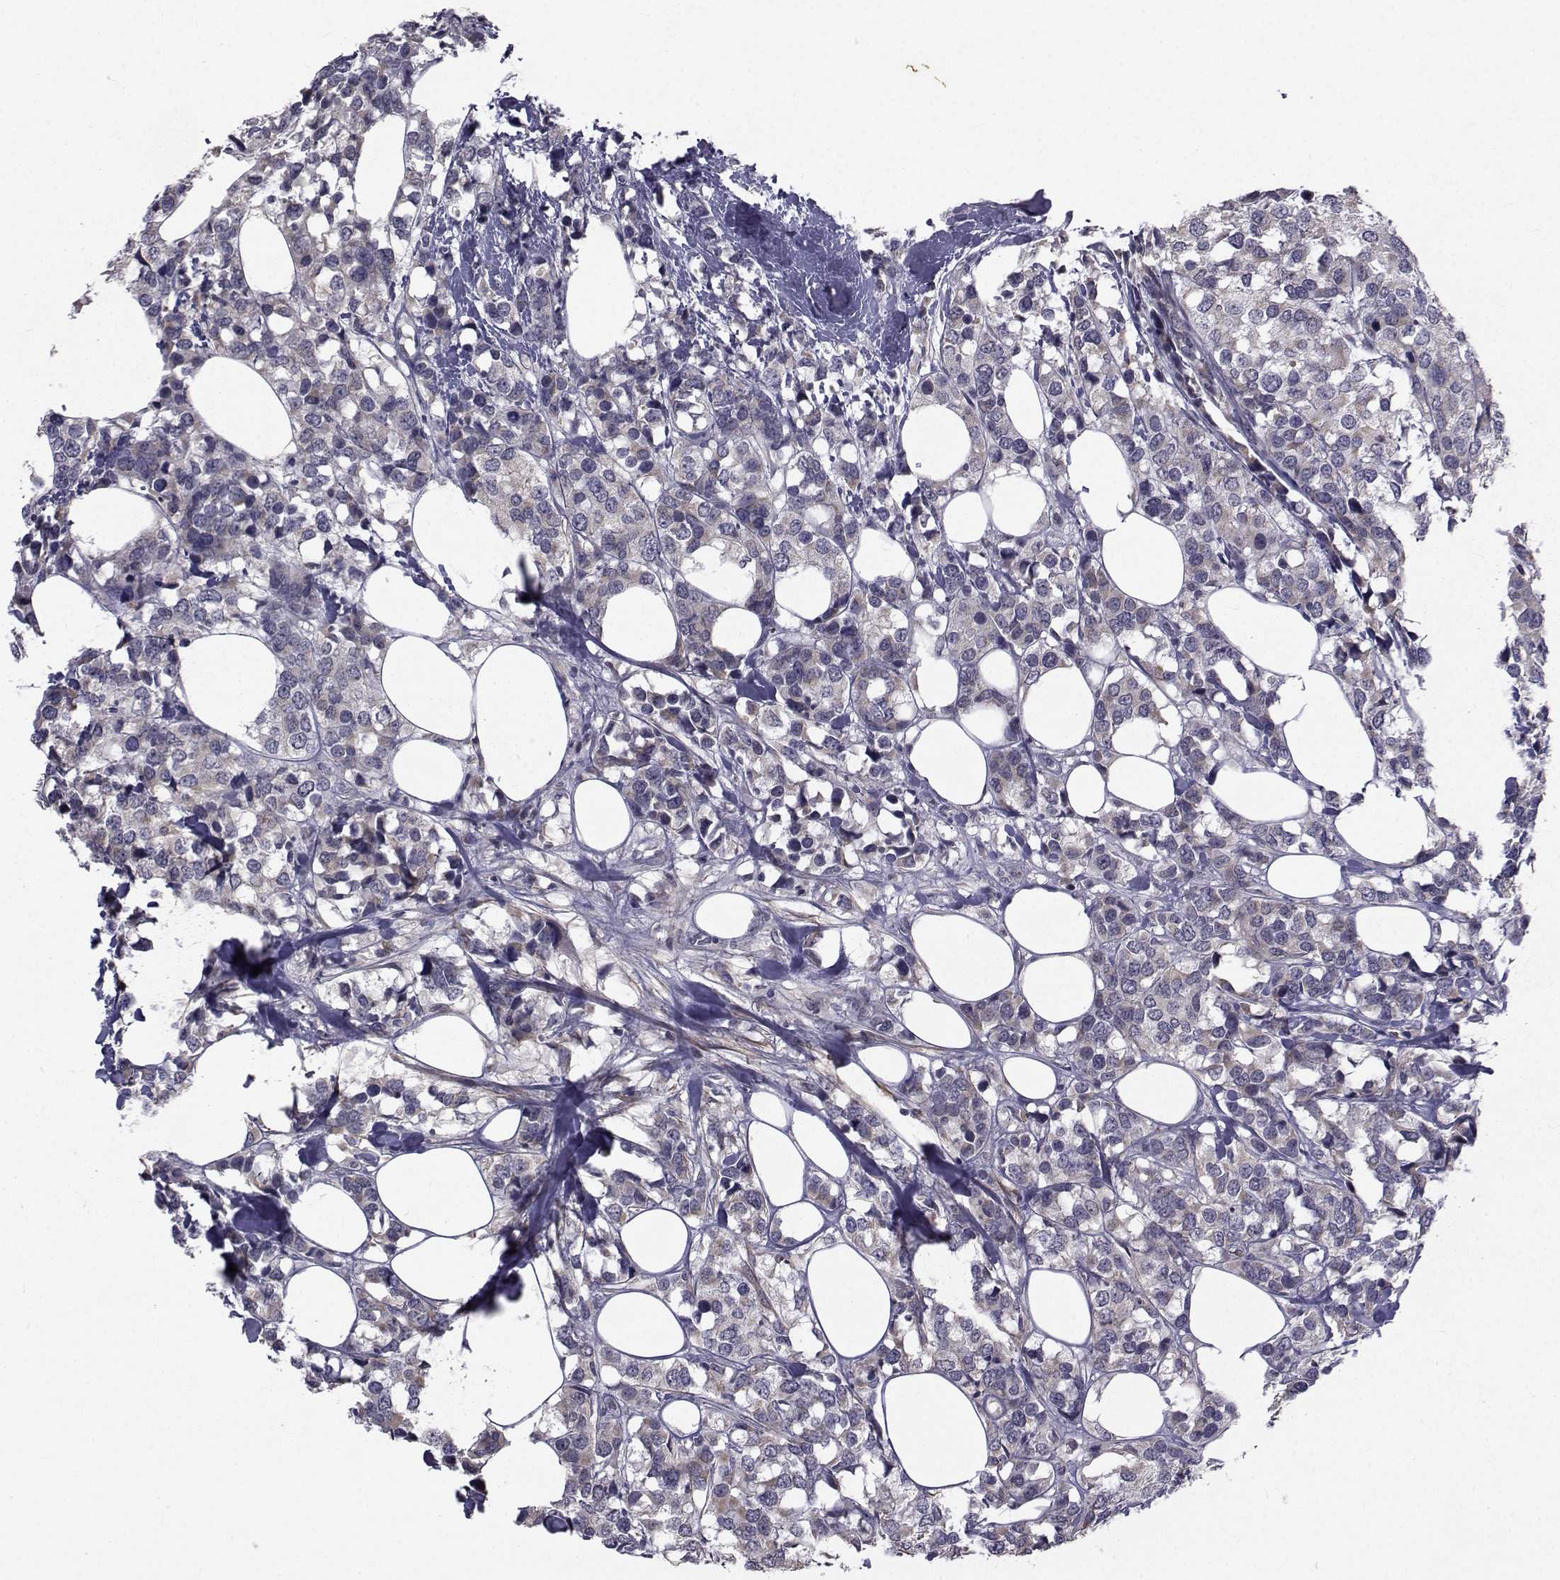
{"staining": {"intensity": "weak", "quantity": ">75%", "location": "cytoplasmic/membranous"}, "tissue": "breast cancer", "cell_type": "Tumor cells", "image_type": "cancer", "snomed": [{"axis": "morphology", "description": "Lobular carcinoma"}, {"axis": "topography", "description": "Breast"}], "caption": "Weak cytoplasmic/membranous protein positivity is seen in approximately >75% of tumor cells in lobular carcinoma (breast).", "gene": "FDXR", "patient": {"sex": "female", "age": 59}}